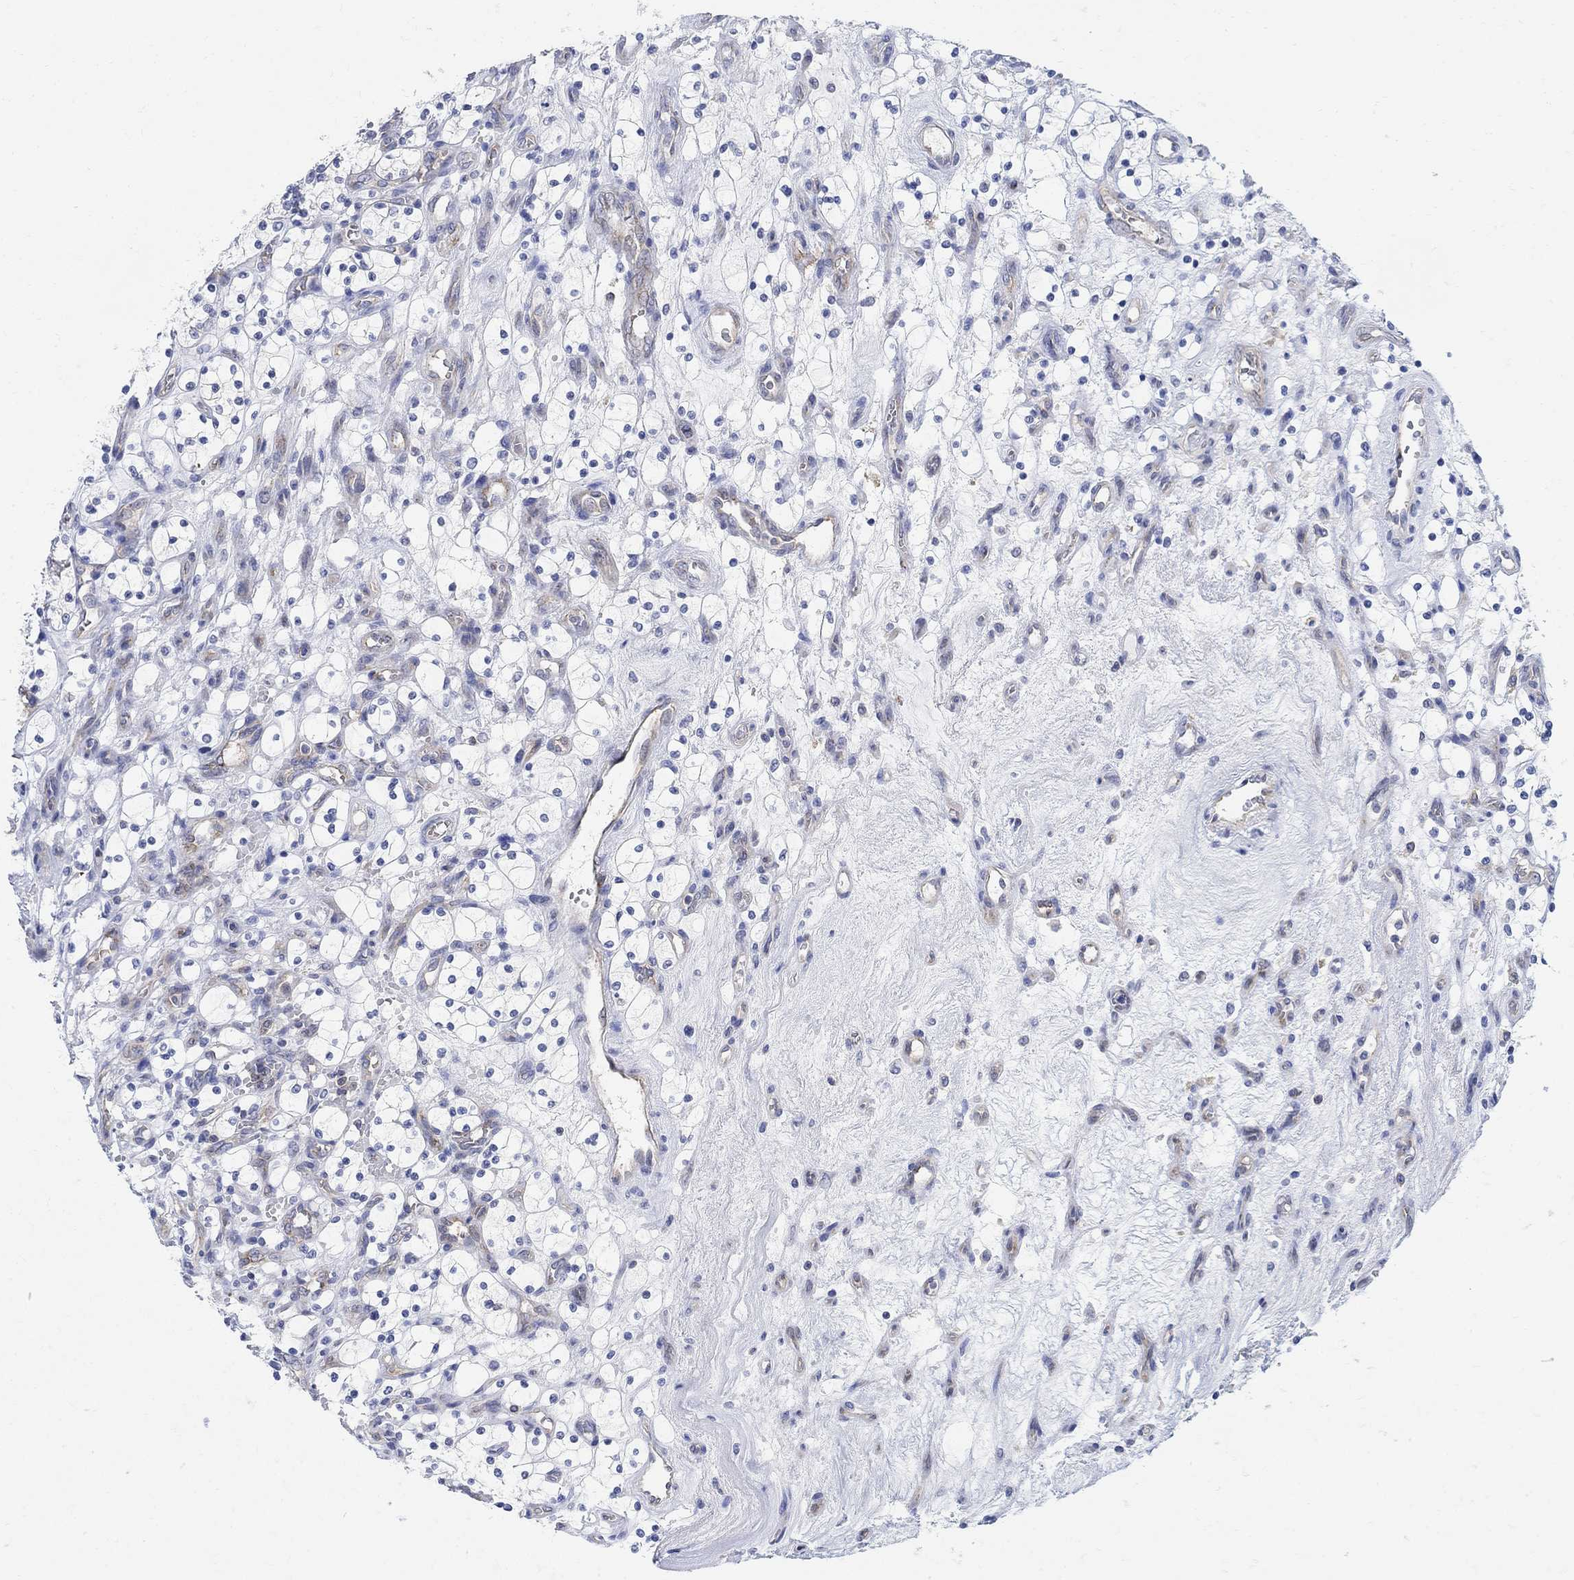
{"staining": {"intensity": "negative", "quantity": "none", "location": "none"}, "tissue": "renal cancer", "cell_type": "Tumor cells", "image_type": "cancer", "snomed": [{"axis": "morphology", "description": "Adenocarcinoma, NOS"}, {"axis": "topography", "description": "Kidney"}], "caption": "Immunohistochemistry (IHC) of renal adenocarcinoma exhibits no expression in tumor cells.", "gene": "PHF21B", "patient": {"sex": "female", "age": 69}}